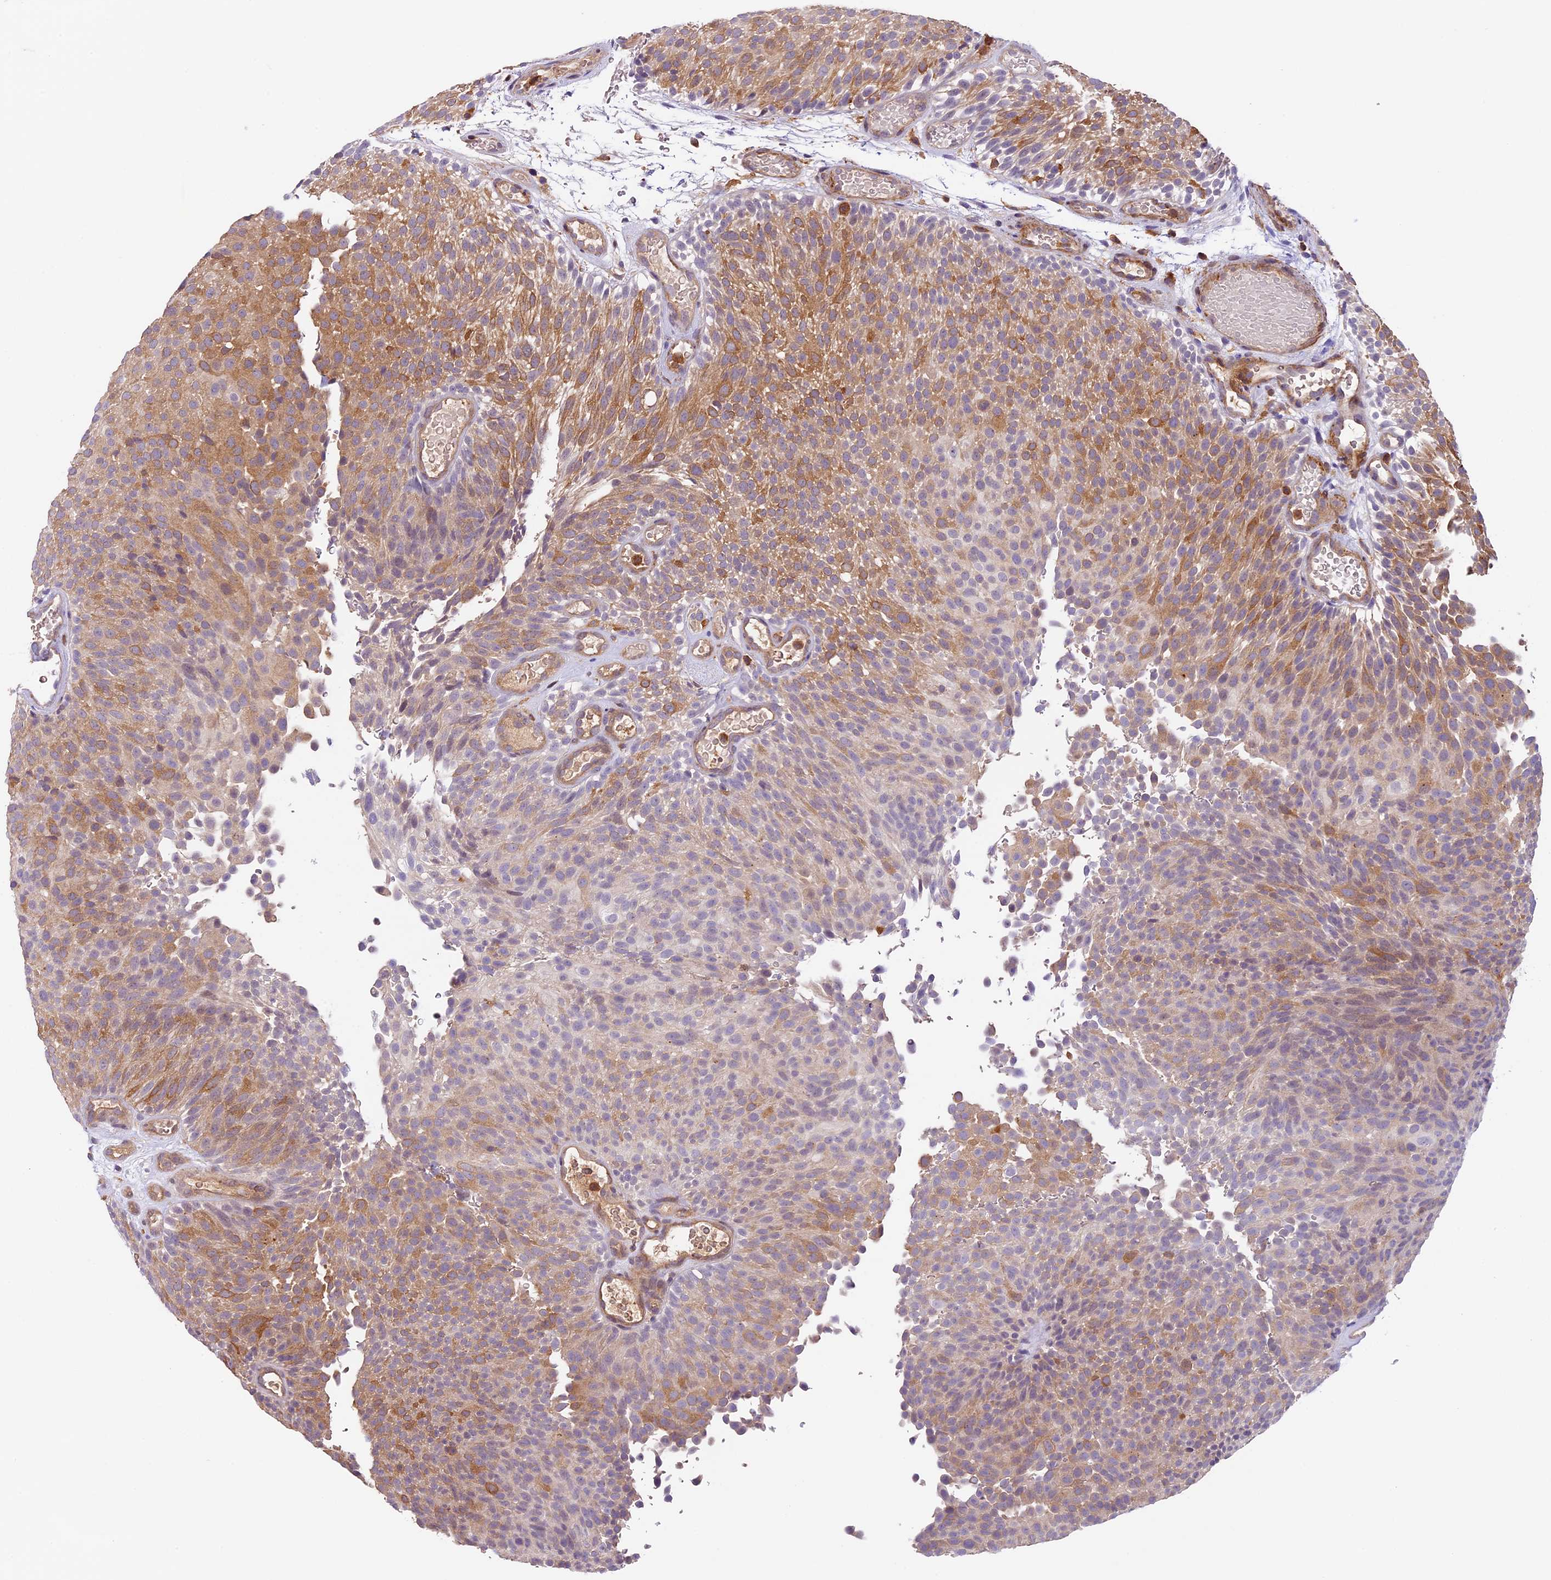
{"staining": {"intensity": "moderate", "quantity": ">75%", "location": "cytoplasmic/membranous"}, "tissue": "urothelial cancer", "cell_type": "Tumor cells", "image_type": "cancer", "snomed": [{"axis": "morphology", "description": "Urothelial carcinoma, Low grade"}, {"axis": "topography", "description": "Urinary bladder"}], "caption": "Protein analysis of urothelial carcinoma (low-grade) tissue displays moderate cytoplasmic/membranous staining in about >75% of tumor cells.", "gene": "TBC1D1", "patient": {"sex": "male", "age": 78}}